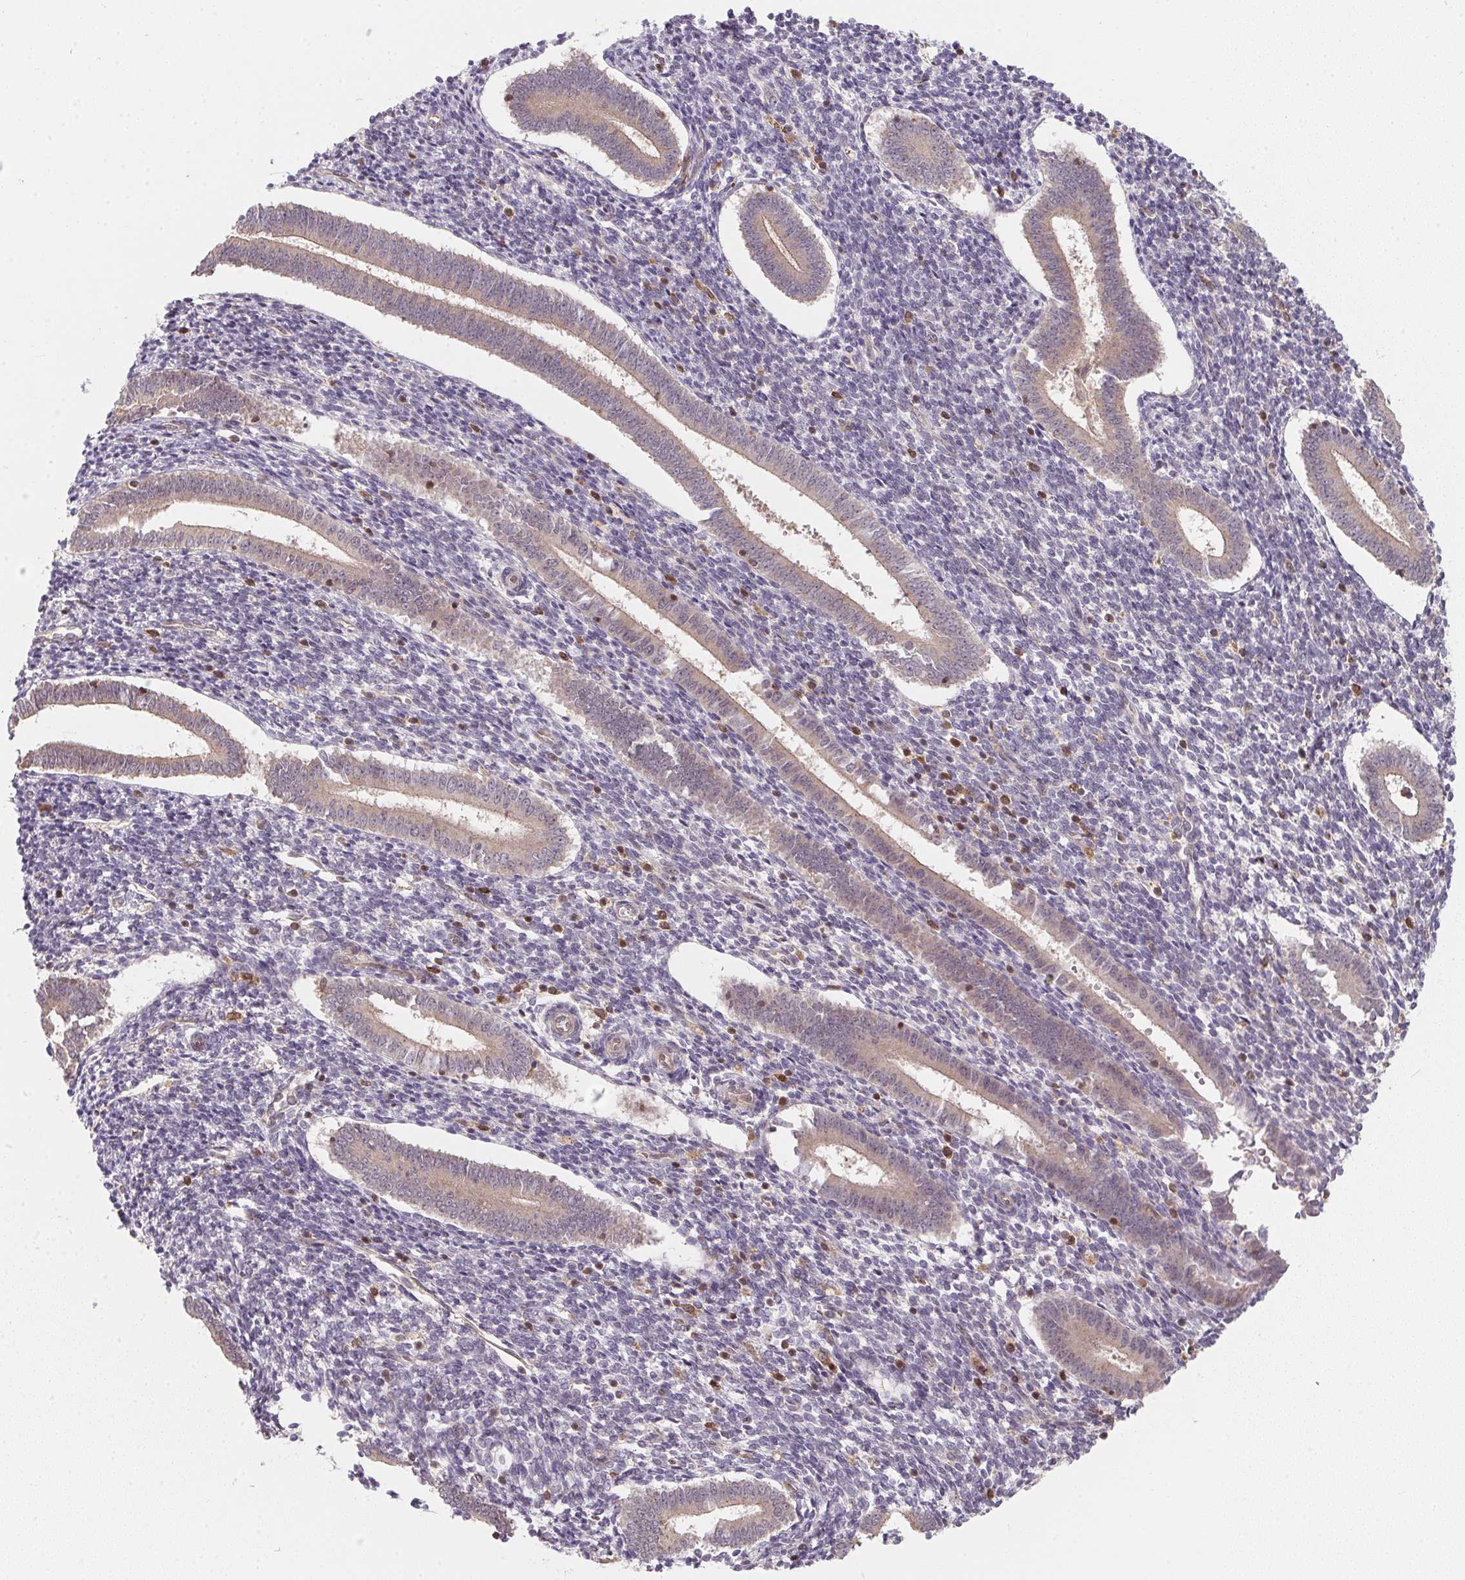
{"staining": {"intensity": "weak", "quantity": "<25%", "location": "cytoplasmic/membranous"}, "tissue": "endometrium", "cell_type": "Cells in endometrial stroma", "image_type": "normal", "snomed": [{"axis": "morphology", "description": "Normal tissue, NOS"}, {"axis": "topography", "description": "Endometrium"}], "caption": "An immunohistochemistry (IHC) image of unremarkable endometrium is shown. There is no staining in cells in endometrial stroma of endometrium. (IHC, brightfield microscopy, high magnification).", "gene": "ANKRD13A", "patient": {"sex": "female", "age": 25}}